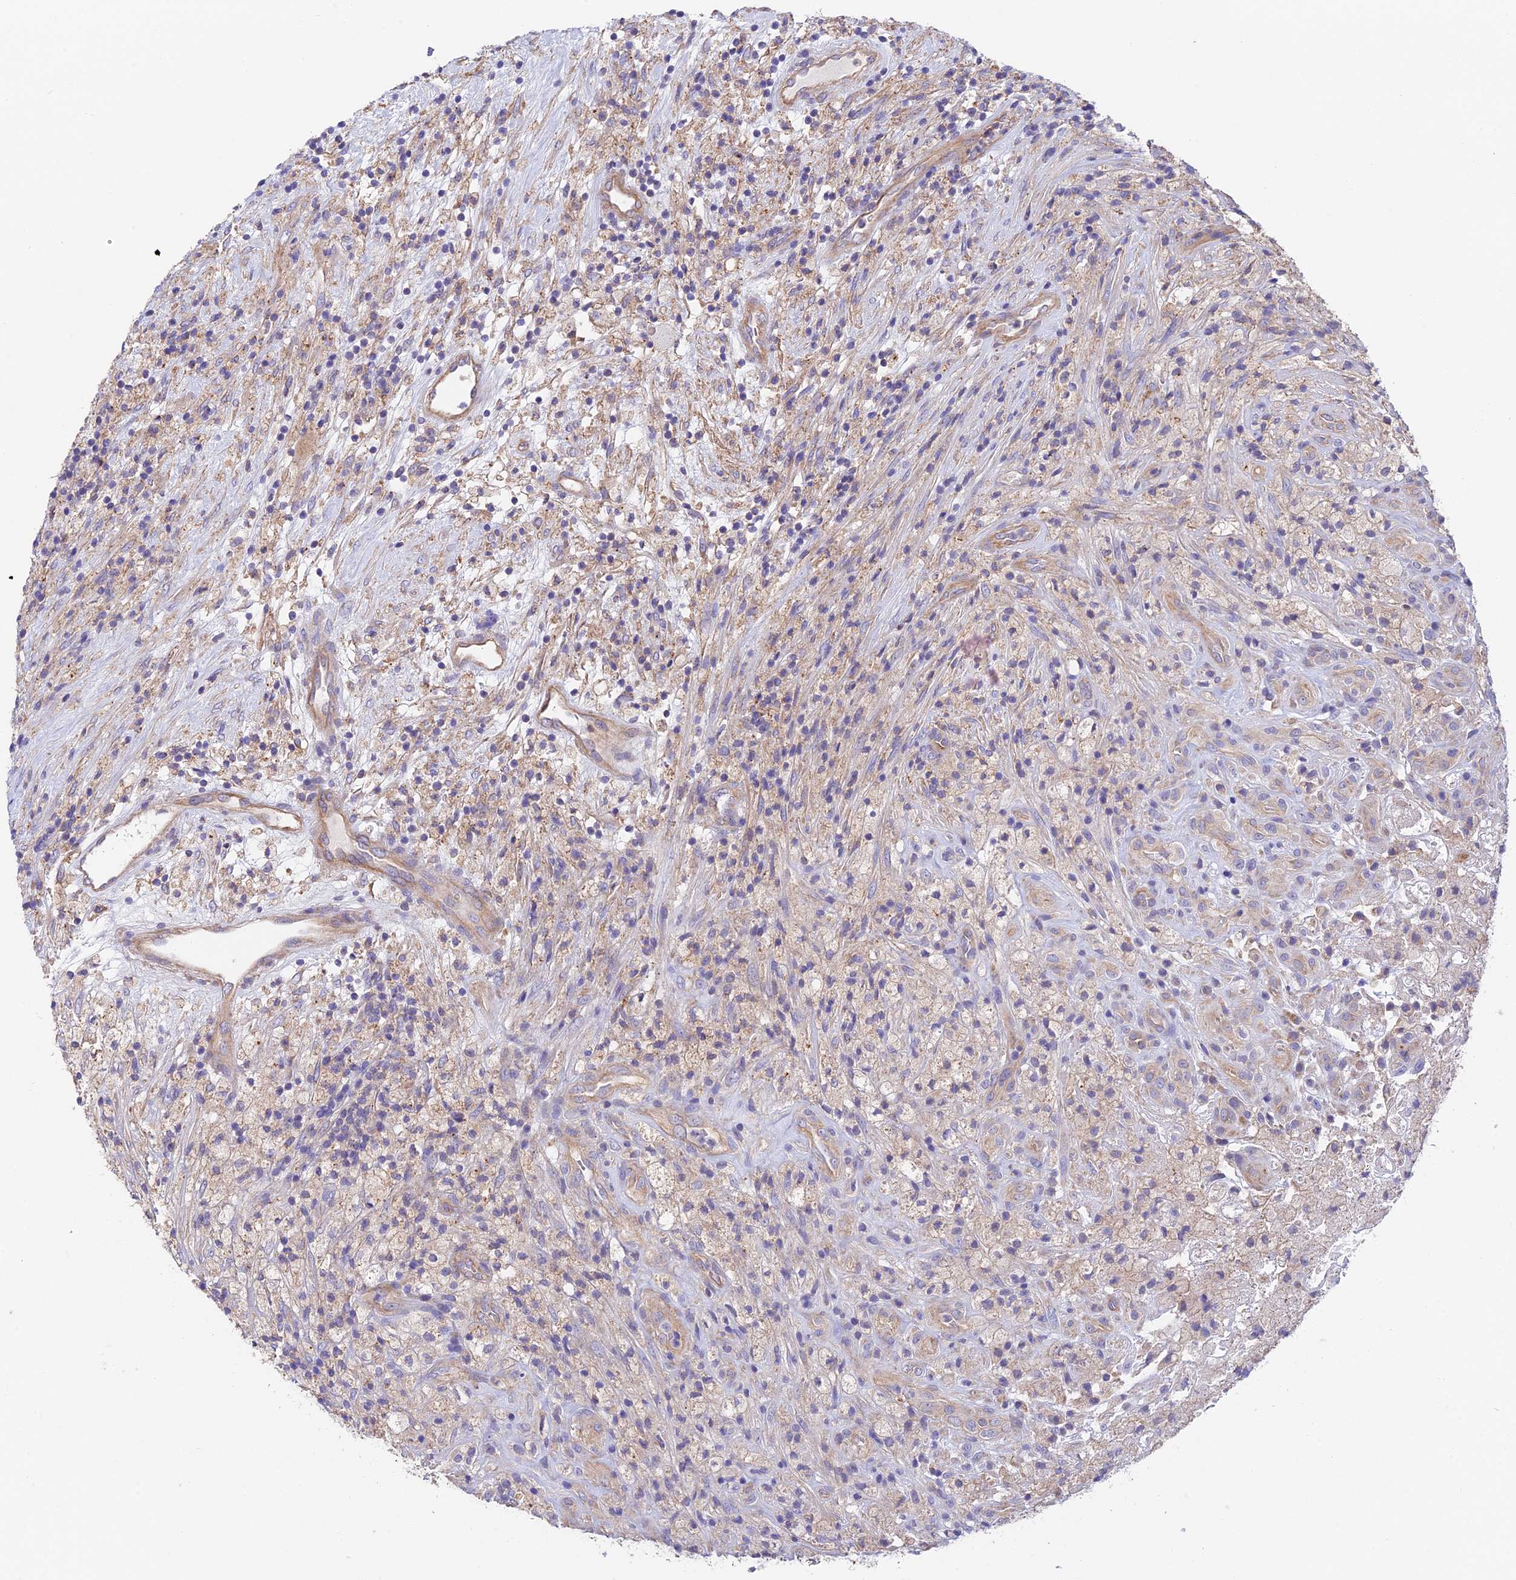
{"staining": {"intensity": "weak", "quantity": "<25%", "location": "cytoplasmic/membranous"}, "tissue": "glioma", "cell_type": "Tumor cells", "image_type": "cancer", "snomed": [{"axis": "morphology", "description": "Glioma, malignant, High grade"}, {"axis": "topography", "description": "Brain"}], "caption": "Tumor cells show no significant expression in malignant glioma (high-grade).", "gene": "QRFP", "patient": {"sex": "male", "age": 69}}